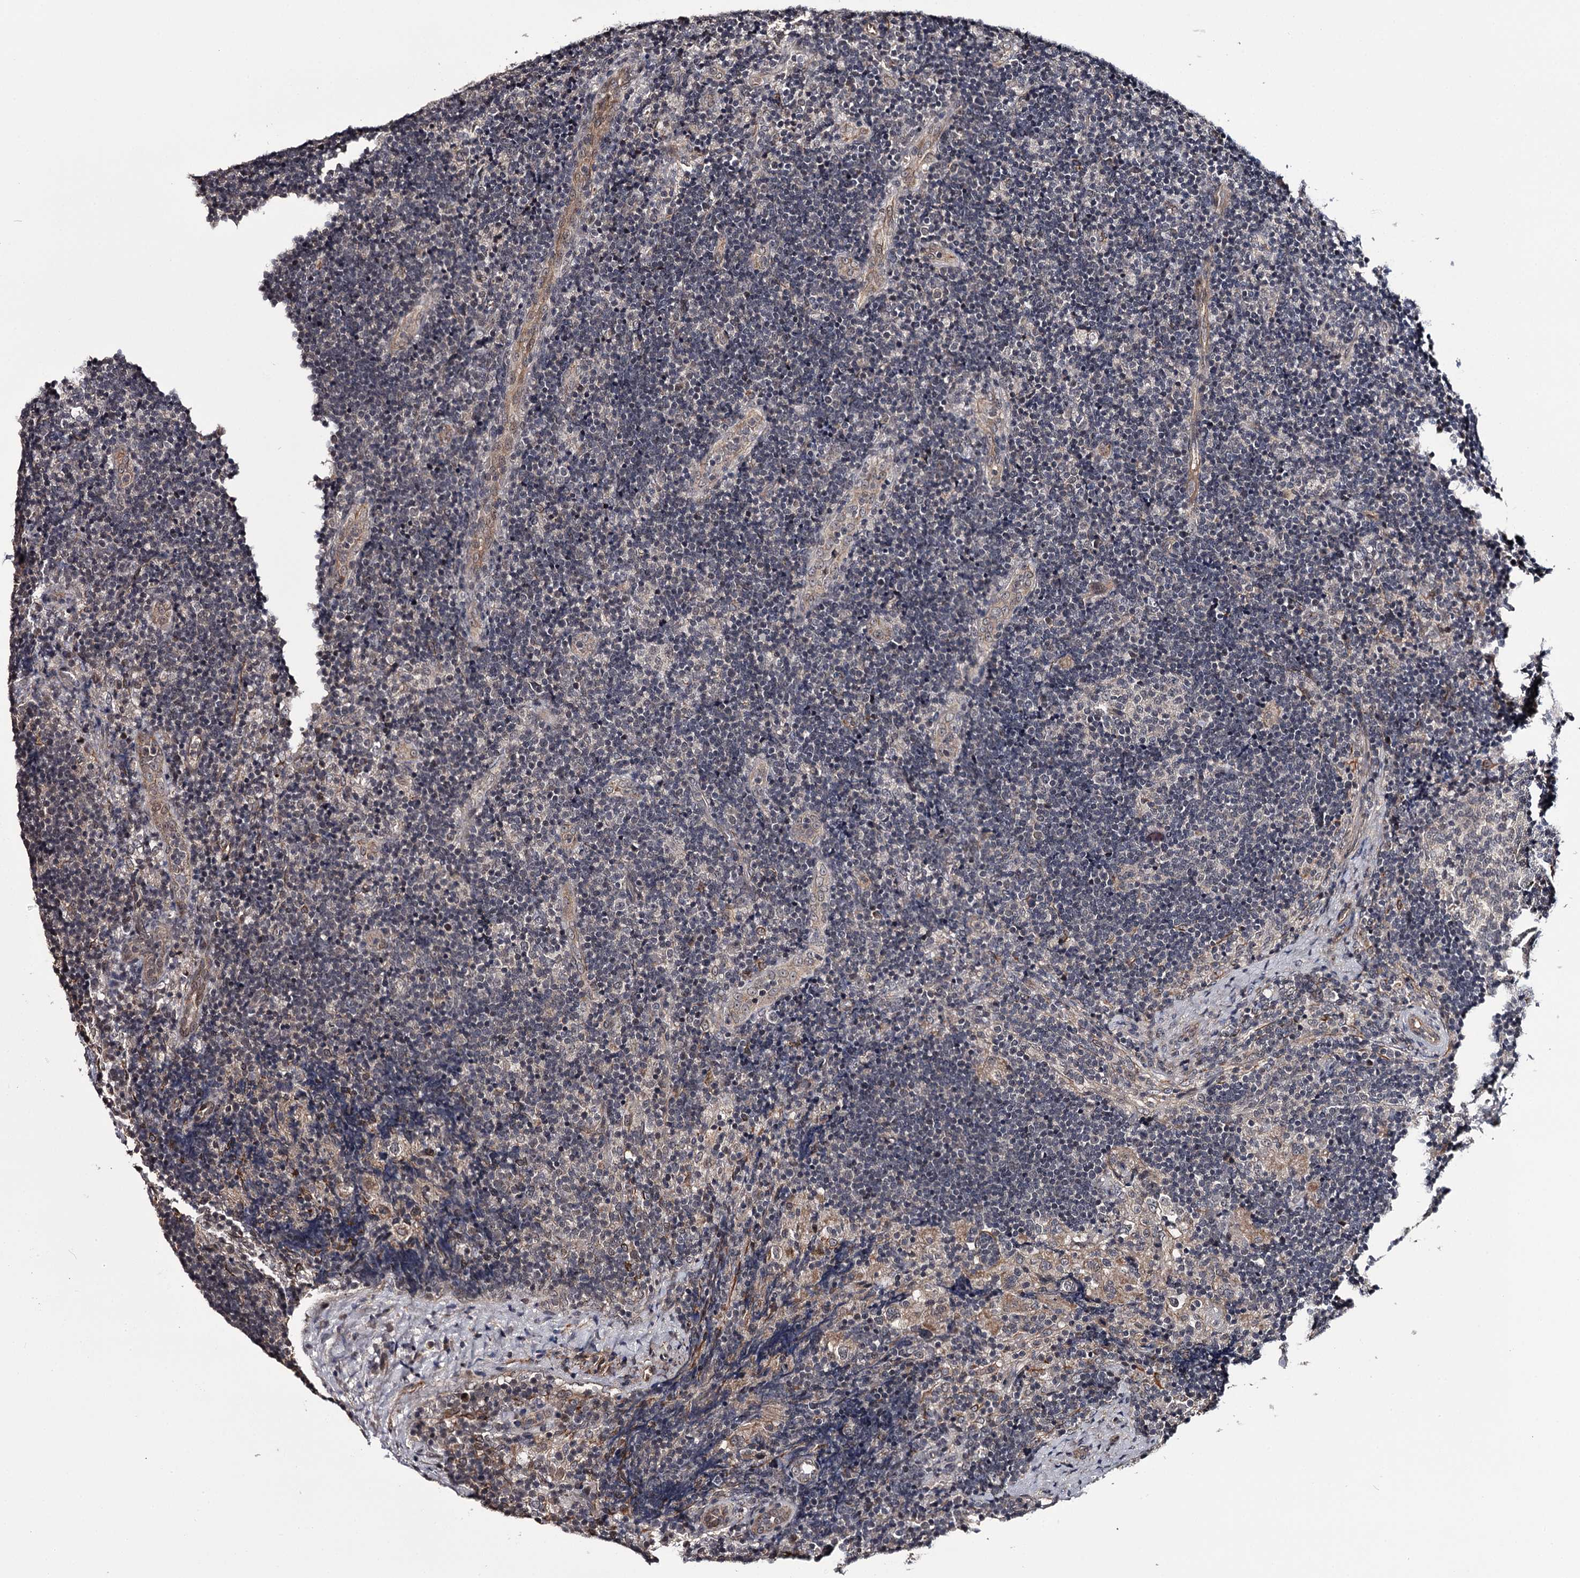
{"staining": {"intensity": "weak", "quantity": "<25%", "location": "cytoplasmic/membranous"}, "tissue": "lymph node", "cell_type": "Non-germinal center cells", "image_type": "normal", "snomed": [{"axis": "morphology", "description": "Normal tissue, NOS"}, {"axis": "topography", "description": "Lymph node"}], "caption": "IHC histopathology image of normal human lymph node stained for a protein (brown), which shows no staining in non-germinal center cells.", "gene": "CWF19L2", "patient": {"sex": "female", "age": 22}}